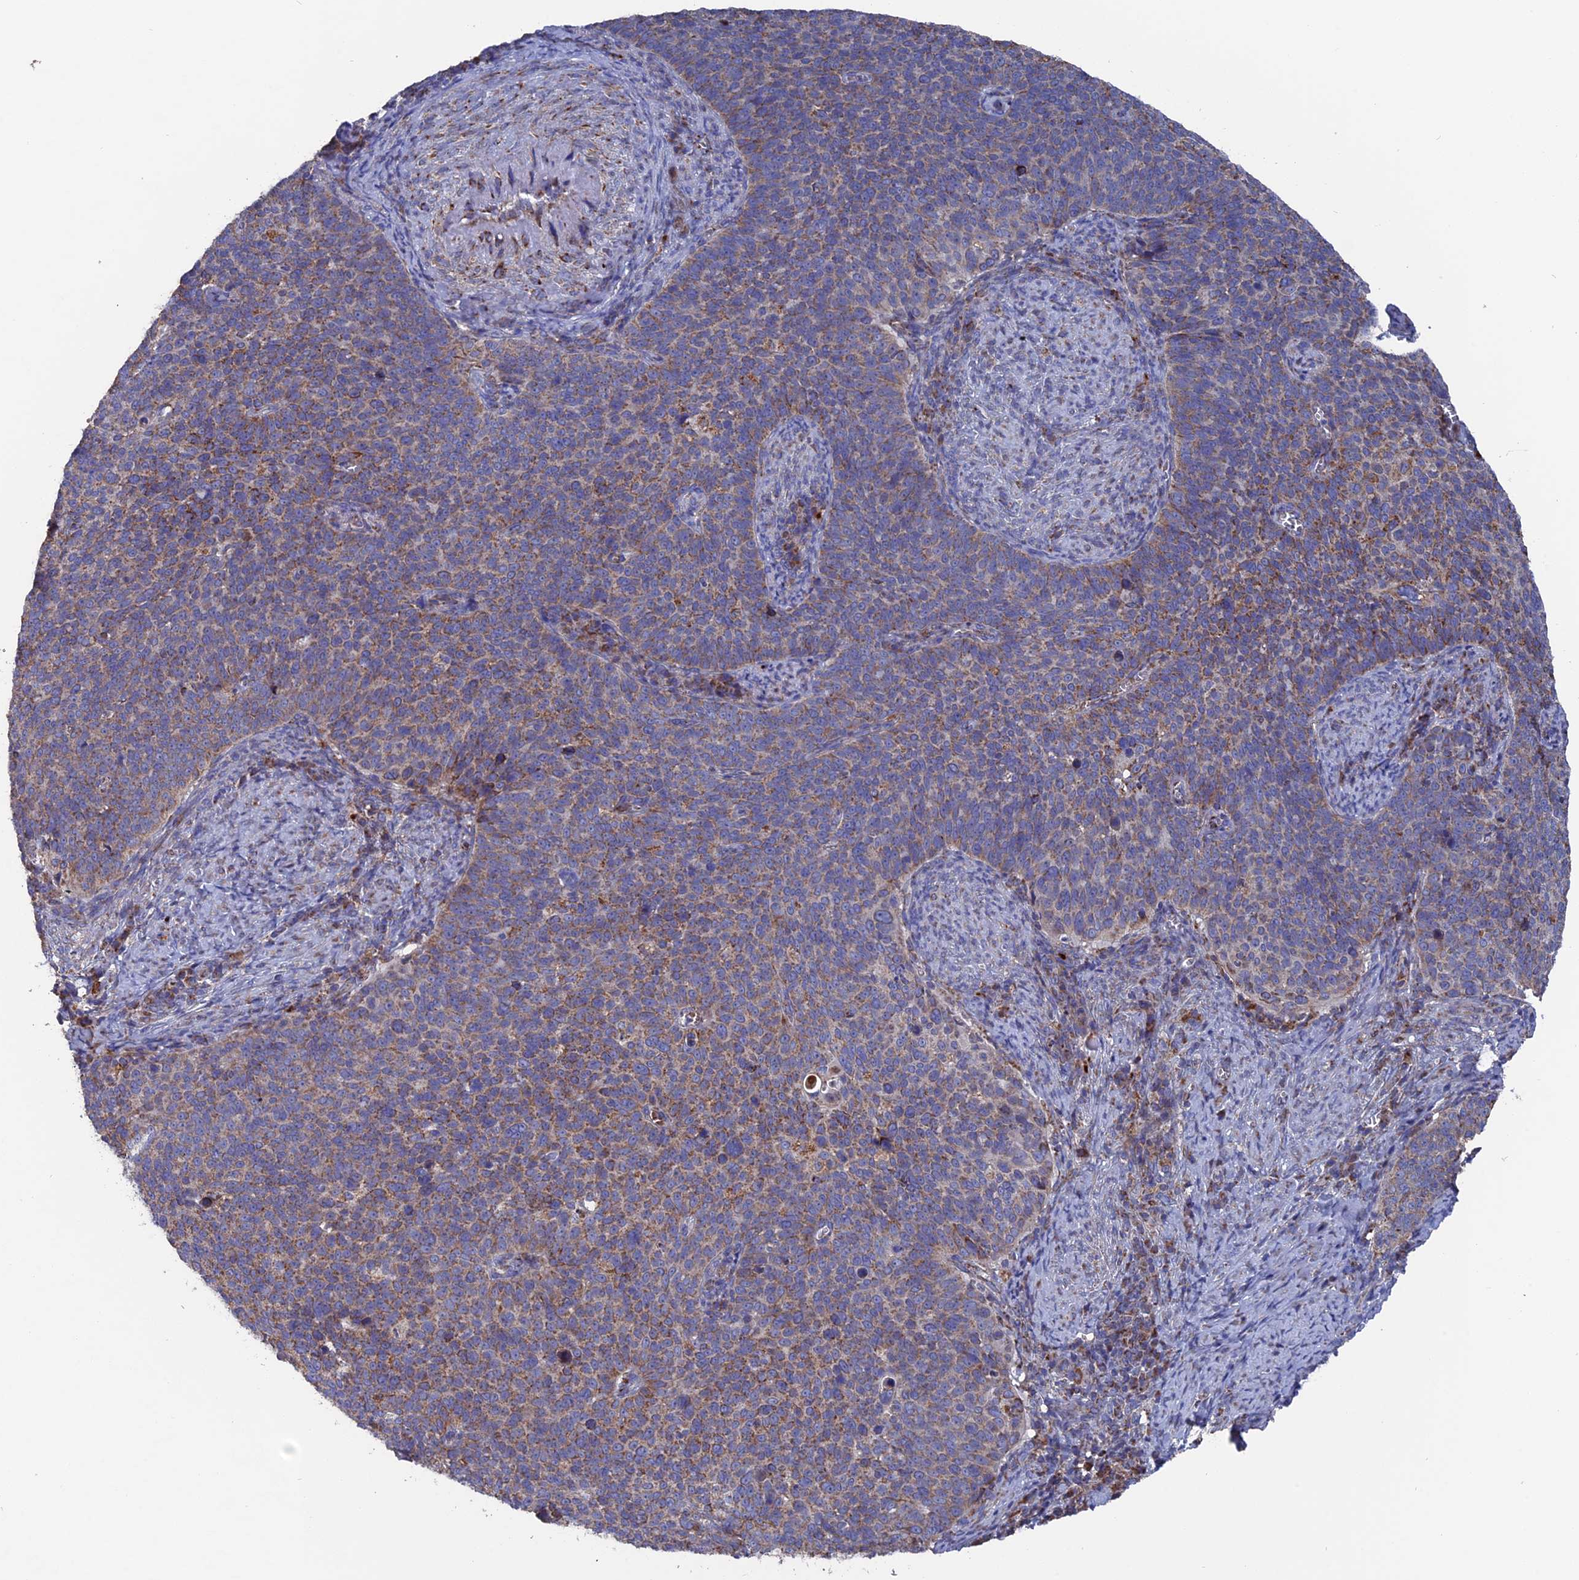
{"staining": {"intensity": "moderate", "quantity": ">75%", "location": "cytoplasmic/membranous"}, "tissue": "cervical cancer", "cell_type": "Tumor cells", "image_type": "cancer", "snomed": [{"axis": "morphology", "description": "Normal tissue, NOS"}, {"axis": "morphology", "description": "Squamous cell carcinoma, NOS"}, {"axis": "topography", "description": "Cervix"}], "caption": "Cervical cancer (squamous cell carcinoma) stained with a brown dye shows moderate cytoplasmic/membranous positive staining in about >75% of tumor cells.", "gene": "TGFA", "patient": {"sex": "female", "age": 39}}